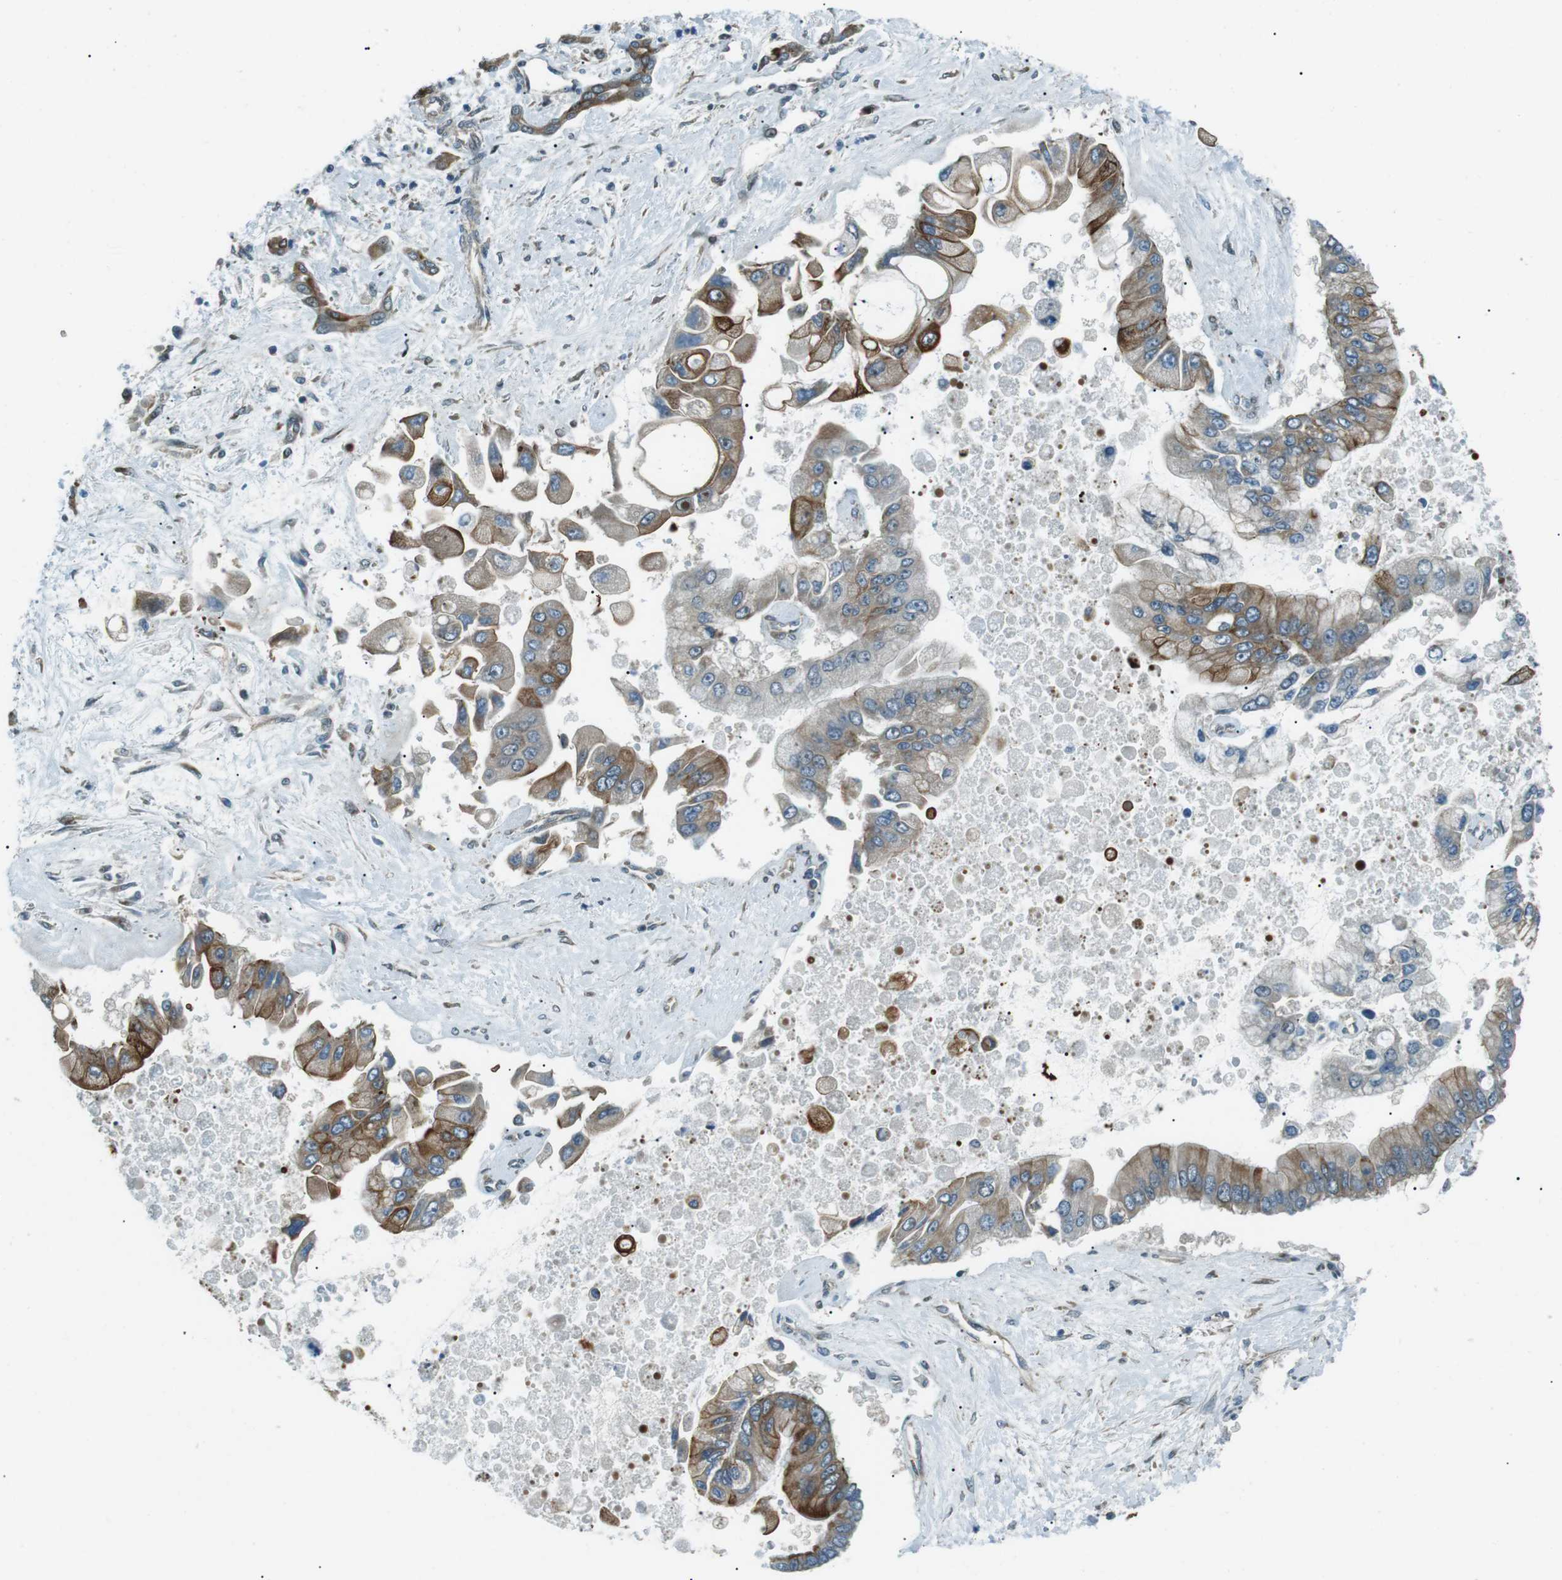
{"staining": {"intensity": "moderate", "quantity": ">75%", "location": "cytoplasmic/membranous"}, "tissue": "liver cancer", "cell_type": "Tumor cells", "image_type": "cancer", "snomed": [{"axis": "morphology", "description": "Cholangiocarcinoma"}, {"axis": "topography", "description": "Liver"}], "caption": "There is medium levels of moderate cytoplasmic/membranous staining in tumor cells of liver cancer (cholangiocarcinoma), as demonstrated by immunohistochemical staining (brown color).", "gene": "TMEM74", "patient": {"sex": "male", "age": 50}}